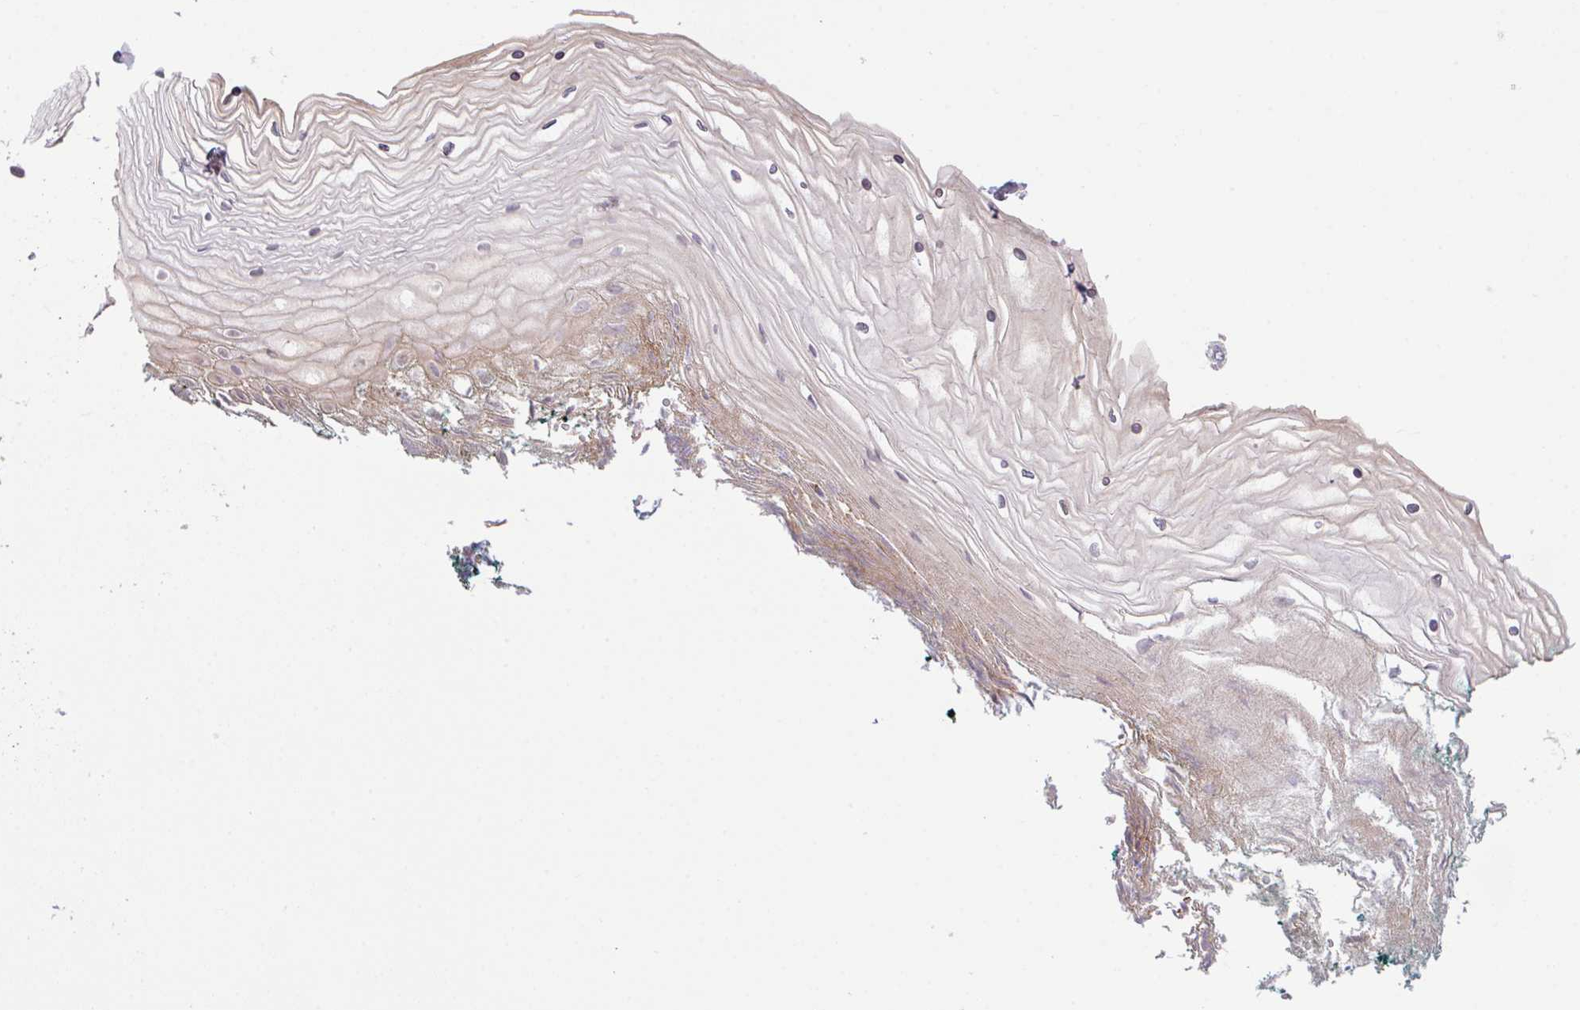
{"staining": {"intensity": "weak", "quantity": "<25%", "location": "cytoplasmic/membranous"}, "tissue": "vagina", "cell_type": "Squamous epithelial cells", "image_type": "normal", "snomed": [{"axis": "morphology", "description": "Normal tissue, NOS"}, {"axis": "topography", "description": "Vagina"}], "caption": "Micrograph shows no significant protein positivity in squamous epithelial cells of benign vagina.", "gene": "ZBED3", "patient": {"sex": "female", "age": 38}}